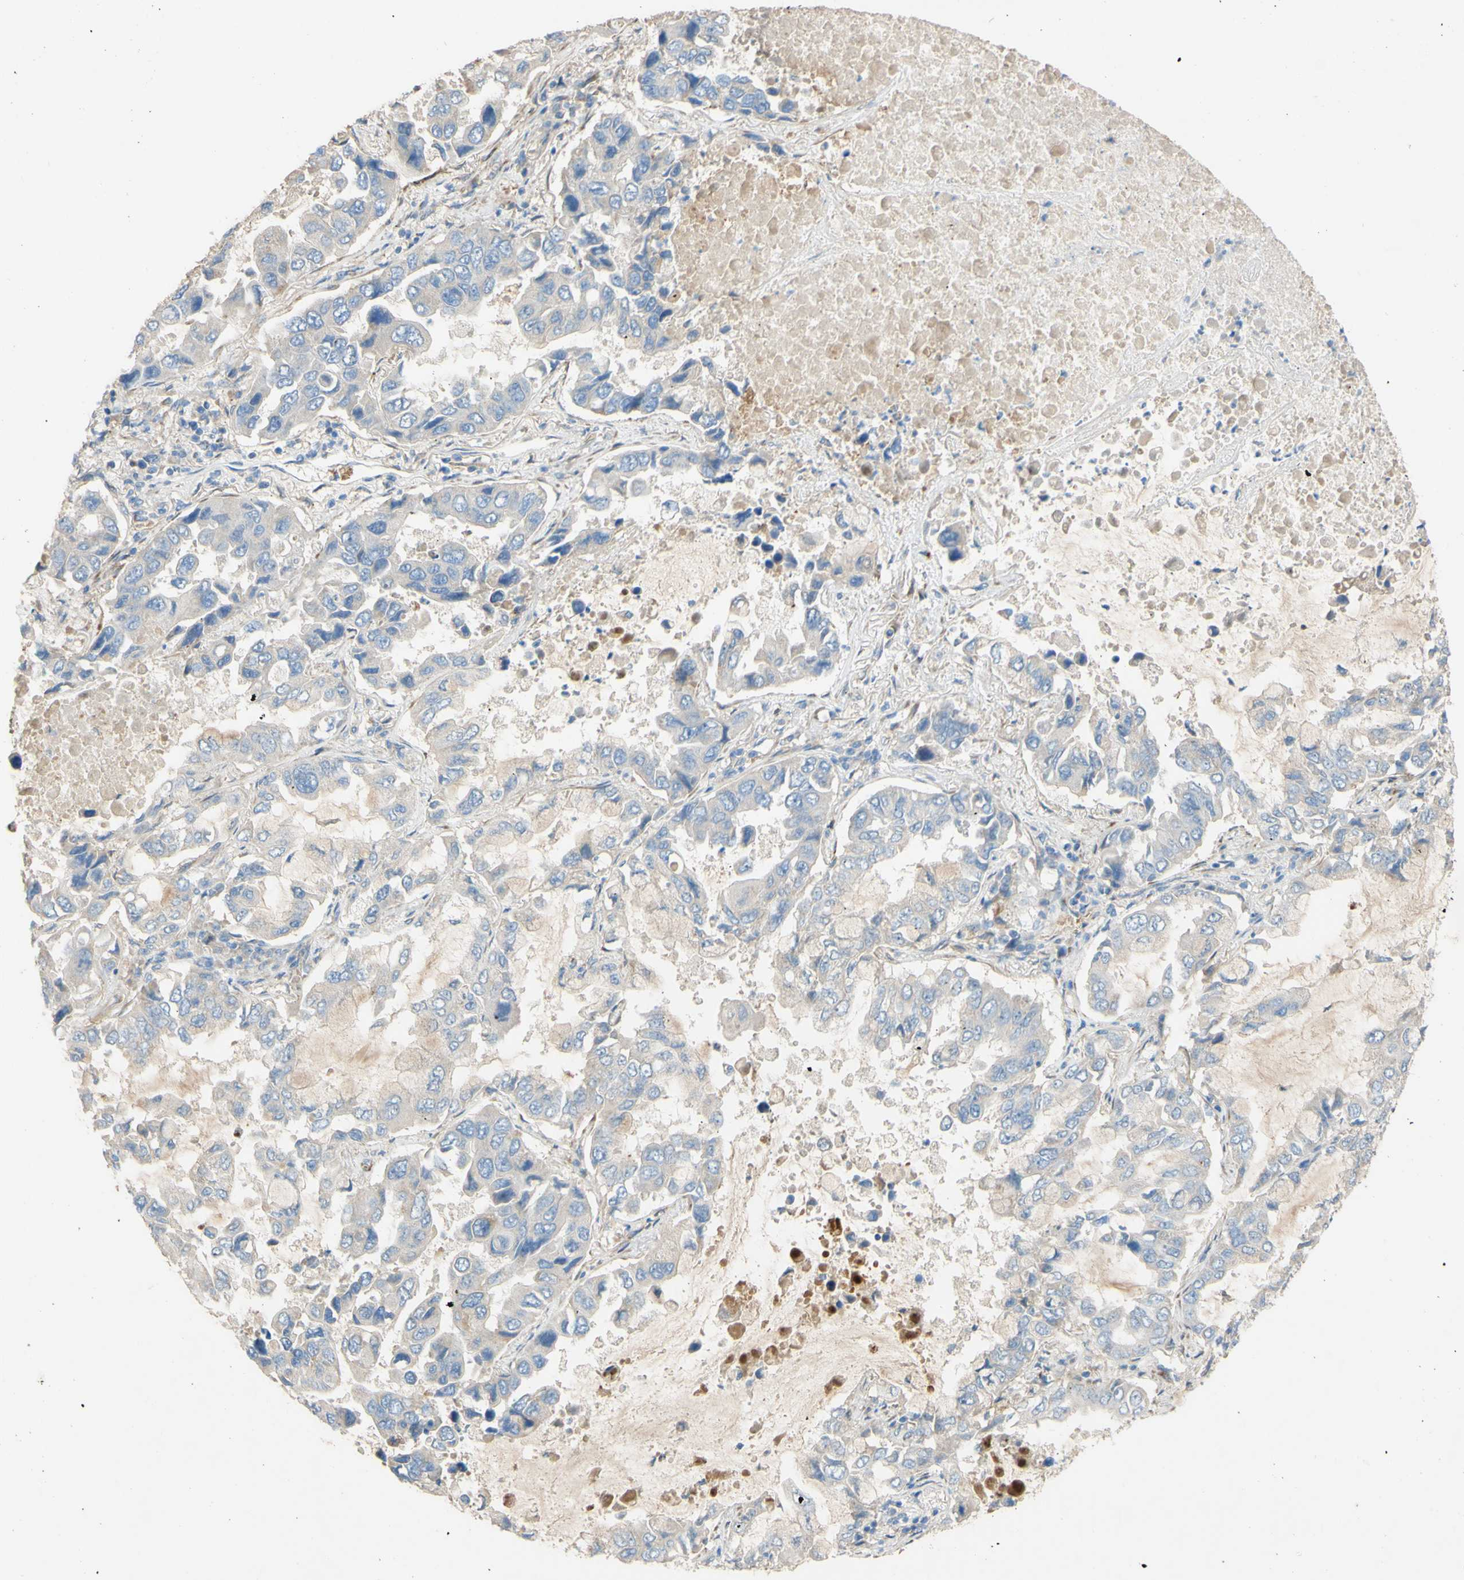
{"staining": {"intensity": "negative", "quantity": "none", "location": "none"}, "tissue": "lung cancer", "cell_type": "Tumor cells", "image_type": "cancer", "snomed": [{"axis": "morphology", "description": "Adenocarcinoma, NOS"}, {"axis": "topography", "description": "Lung"}], "caption": "An IHC micrograph of adenocarcinoma (lung) is shown. There is no staining in tumor cells of adenocarcinoma (lung).", "gene": "DKK3", "patient": {"sex": "male", "age": 64}}